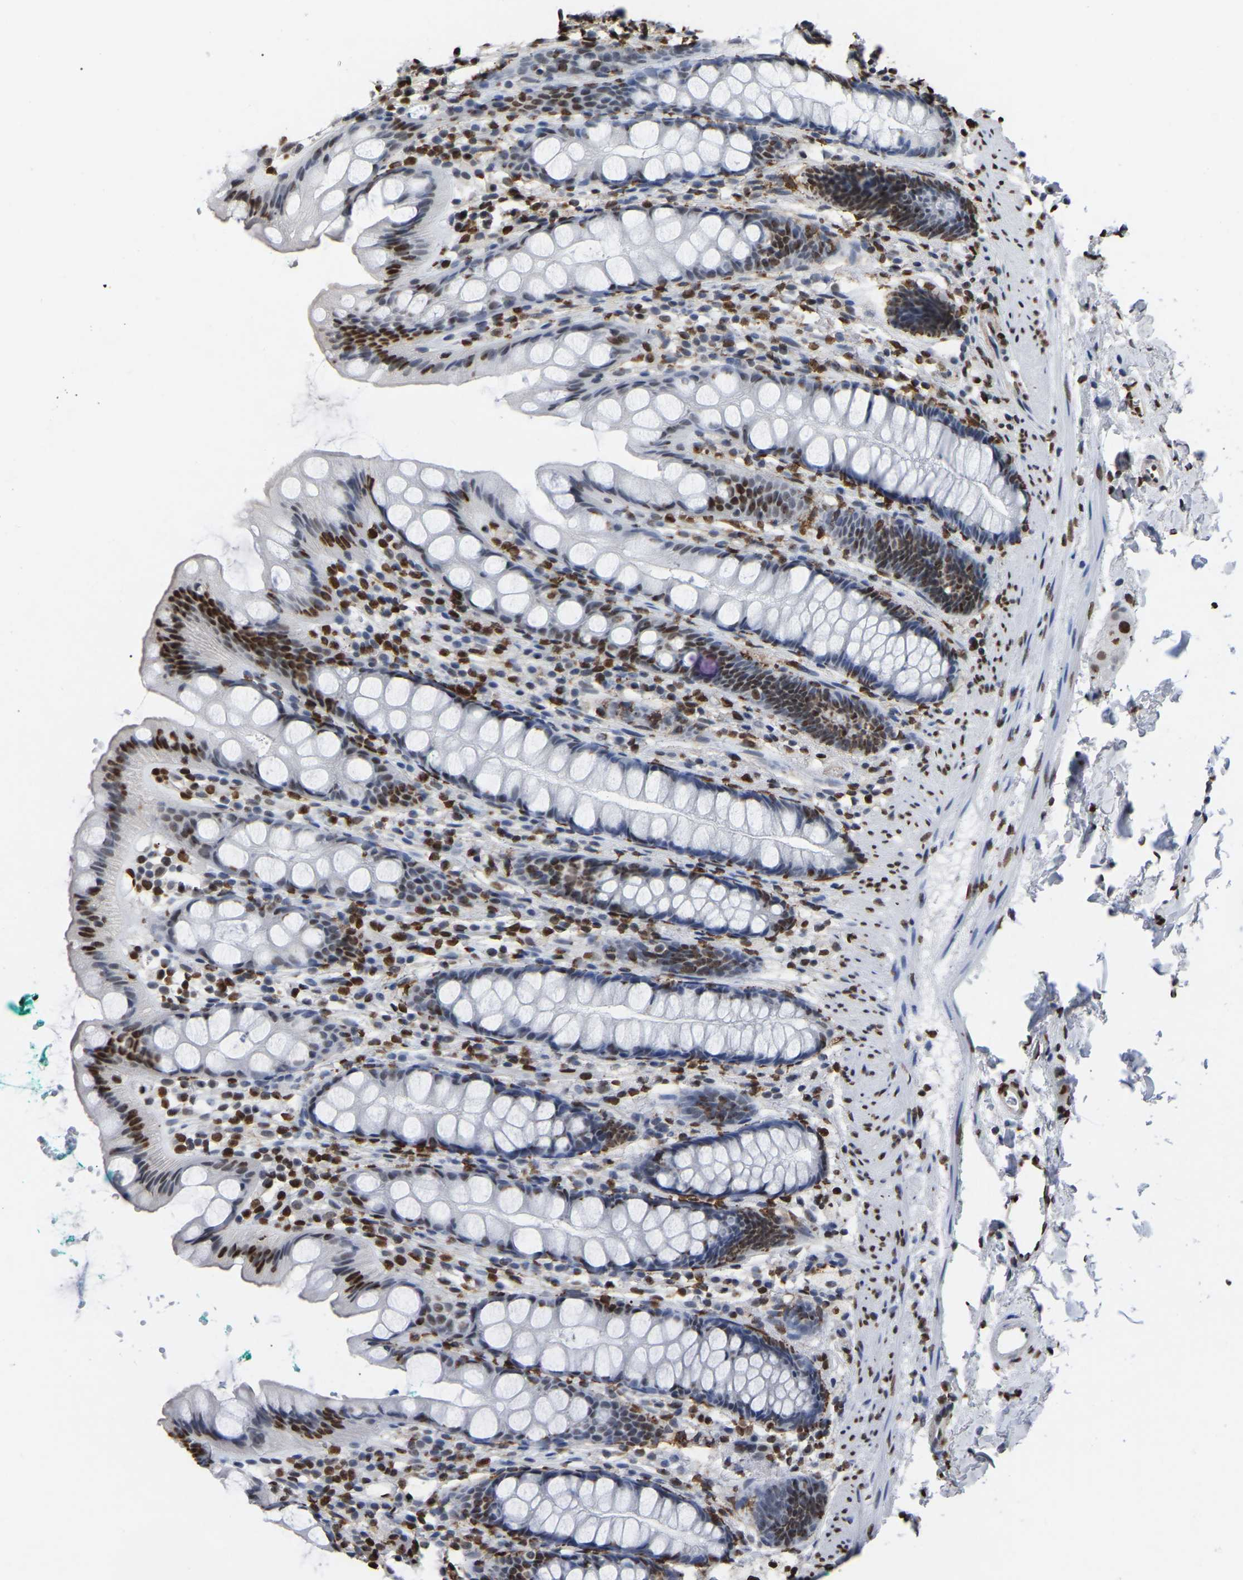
{"staining": {"intensity": "moderate", "quantity": "25%-75%", "location": "nuclear"}, "tissue": "rectum", "cell_type": "Glandular cells", "image_type": "normal", "snomed": [{"axis": "morphology", "description": "Normal tissue, NOS"}, {"axis": "topography", "description": "Rectum"}], "caption": "This micrograph demonstrates IHC staining of normal rectum, with medium moderate nuclear expression in approximately 25%-75% of glandular cells.", "gene": "RBL2", "patient": {"sex": "female", "age": 65}}